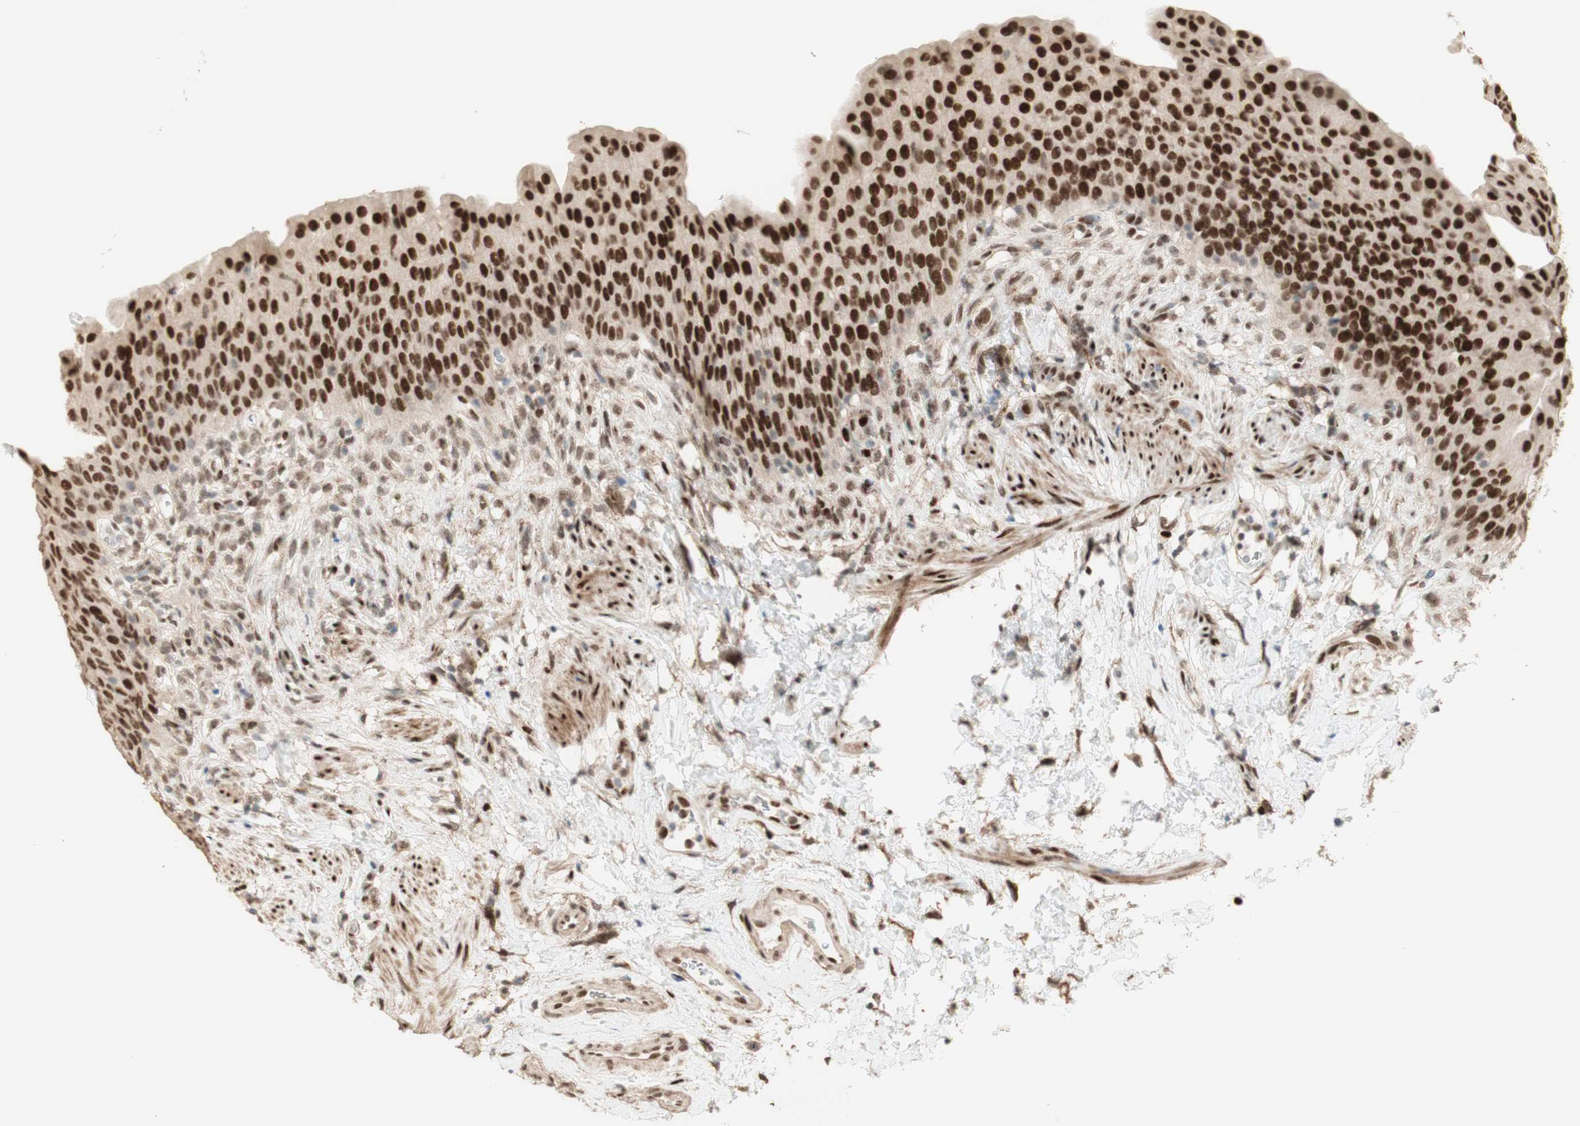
{"staining": {"intensity": "strong", "quantity": ">75%", "location": "nuclear"}, "tissue": "urinary bladder", "cell_type": "Urothelial cells", "image_type": "normal", "snomed": [{"axis": "morphology", "description": "Normal tissue, NOS"}, {"axis": "topography", "description": "Urinary bladder"}], "caption": "Urinary bladder stained with immunohistochemistry reveals strong nuclear positivity in about >75% of urothelial cells. The protein of interest is stained brown, and the nuclei are stained in blue (DAB (3,3'-diaminobenzidine) IHC with brightfield microscopy, high magnification).", "gene": "FOXP1", "patient": {"sex": "female", "age": 79}}